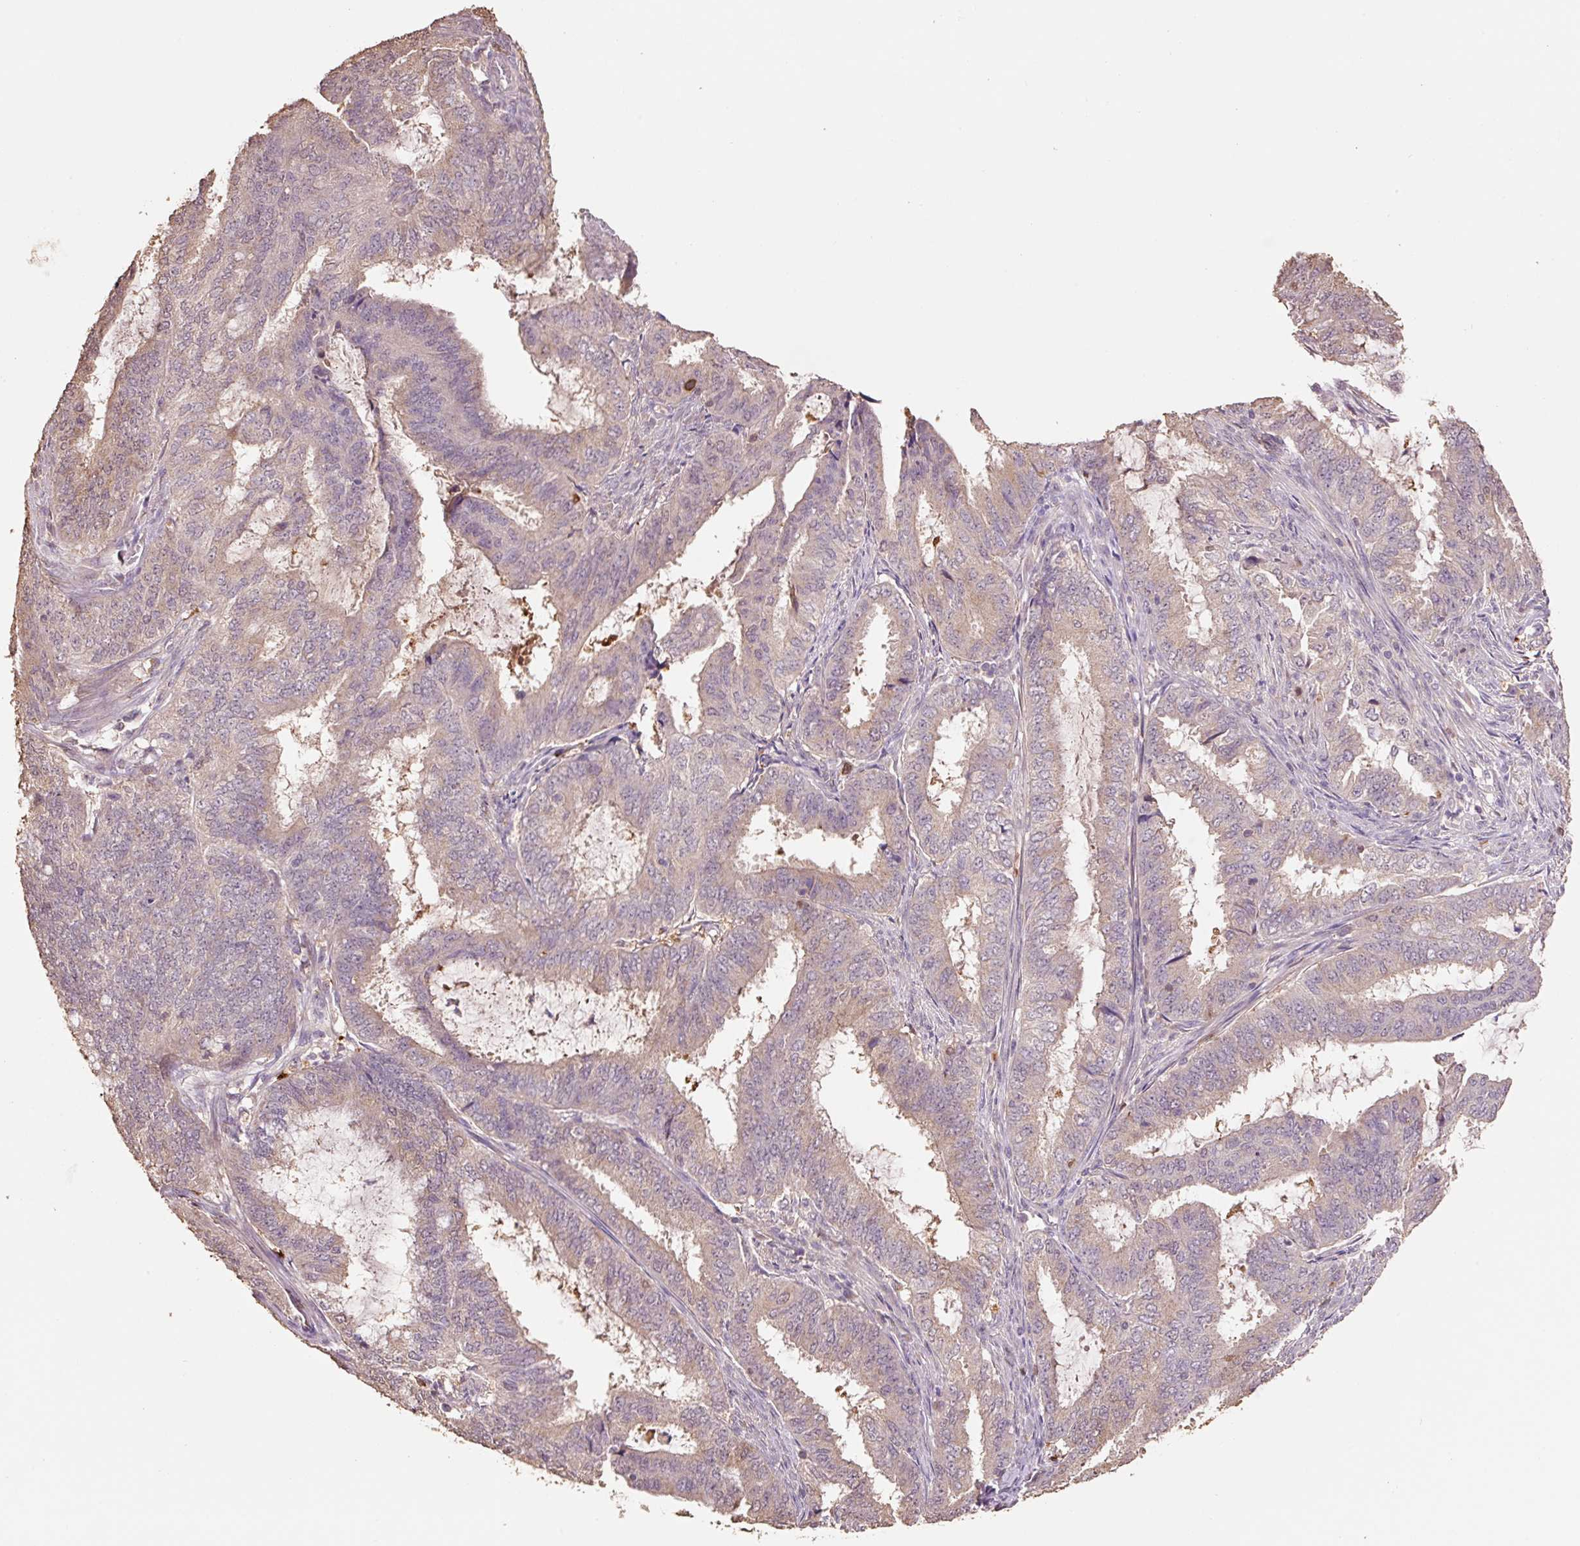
{"staining": {"intensity": "weak", "quantity": ">75%", "location": "cytoplasmic/membranous"}, "tissue": "endometrial cancer", "cell_type": "Tumor cells", "image_type": "cancer", "snomed": [{"axis": "morphology", "description": "Adenocarcinoma, NOS"}, {"axis": "topography", "description": "Endometrium"}], "caption": "High-power microscopy captured an immunohistochemistry image of endometrial cancer, revealing weak cytoplasmic/membranous expression in about >75% of tumor cells. (DAB = brown stain, brightfield microscopy at high magnification).", "gene": "HERC2", "patient": {"sex": "female", "age": 51}}